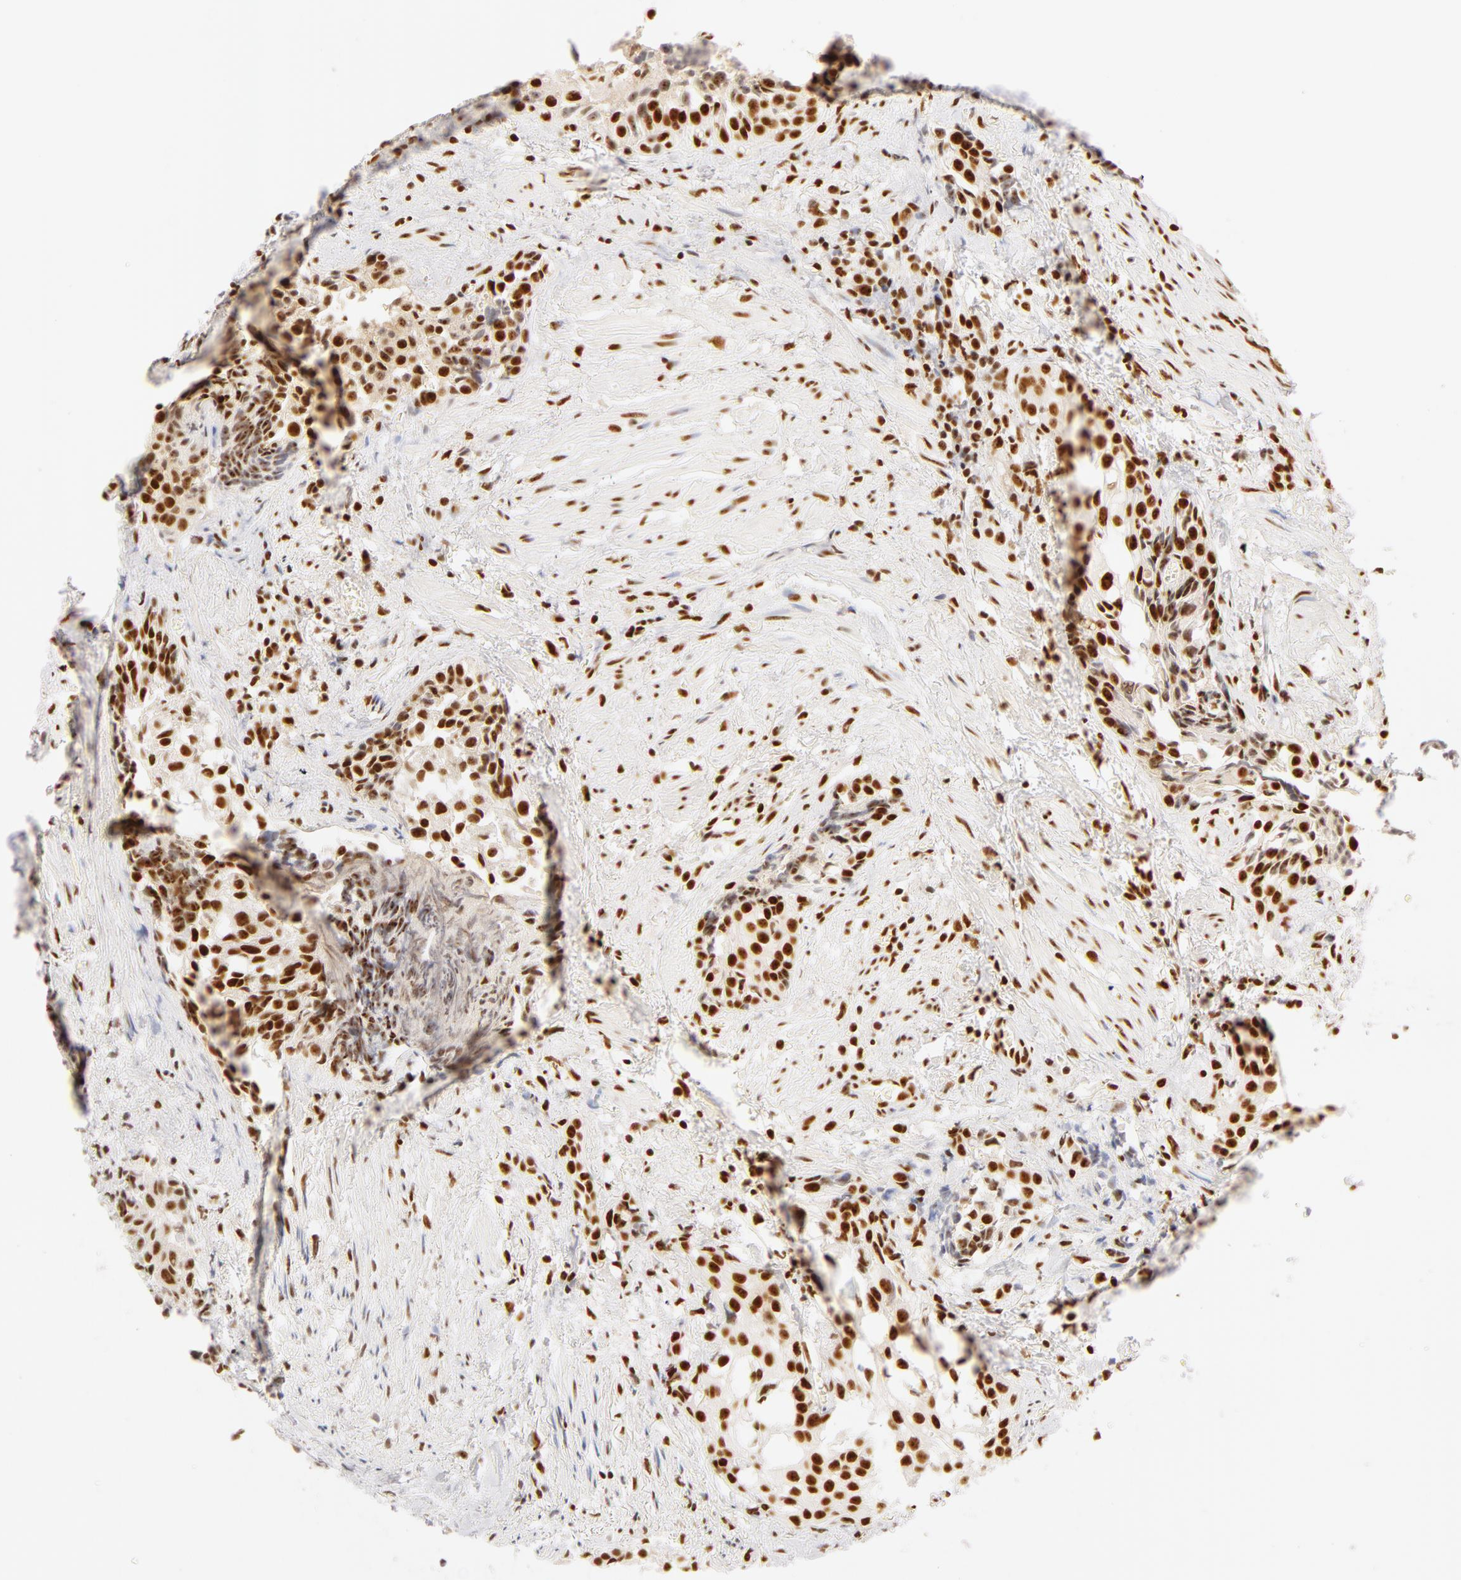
{"staining": {"intensity": "moderate", "quantity": ">75%", "location": "nuclear"}, "tissue": "urothelial cancer", "cell_type": "Tumor cells", "image_type": "cancer", "snomed": [{"axis": "morphology", "description": "Urothelial carcinoma, High grade"}, {"axis": "topography", "description": "Urinary bladder"}], "caption": "Protein positivity by IHC exhibits moderate nuclear expression in about >75% of tumor cells in urothelial cancer.", "gene": "RBM39", "patient": {"sex": "female", "age": 78}}